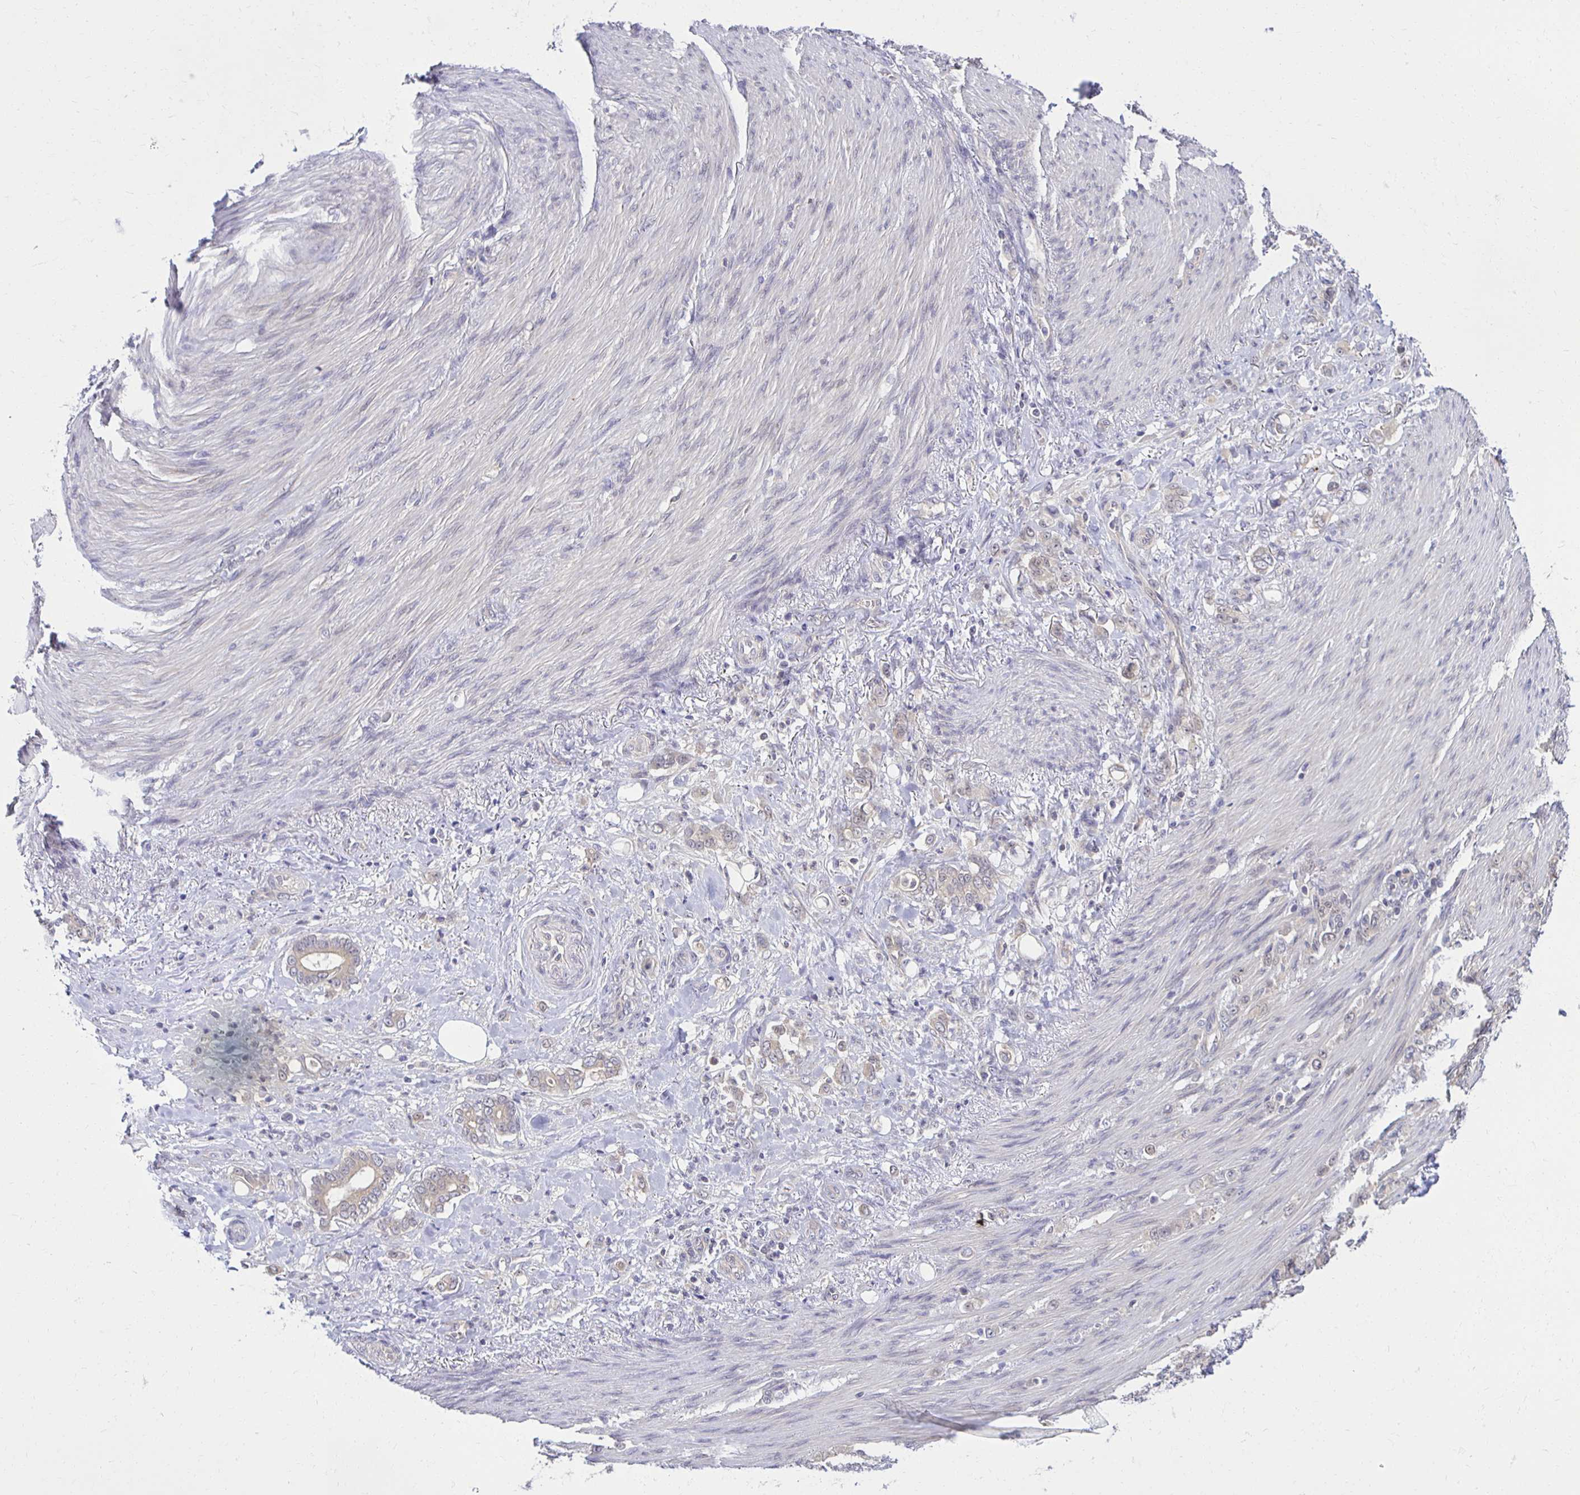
{"staining": {"intensity": "weak", "quantity": "<25%", "location": "cytoplasmic/membranous"}, "tissue": "stomach cancer", "cell_type": "Tumor cells", "image_type": "cancer", "snomed": [{"axis": "morphology", "description": "Adenocarcinoma, NOS"}, {"axis": "topography", "description": "Stomach"}], "caption": "Immunohistochemistry of human stomach cancer (adenocarcinoma) shows no expression in tumor cells.", "gene": "MIEN1", "patient": {"sex": "female", "age": 79}}